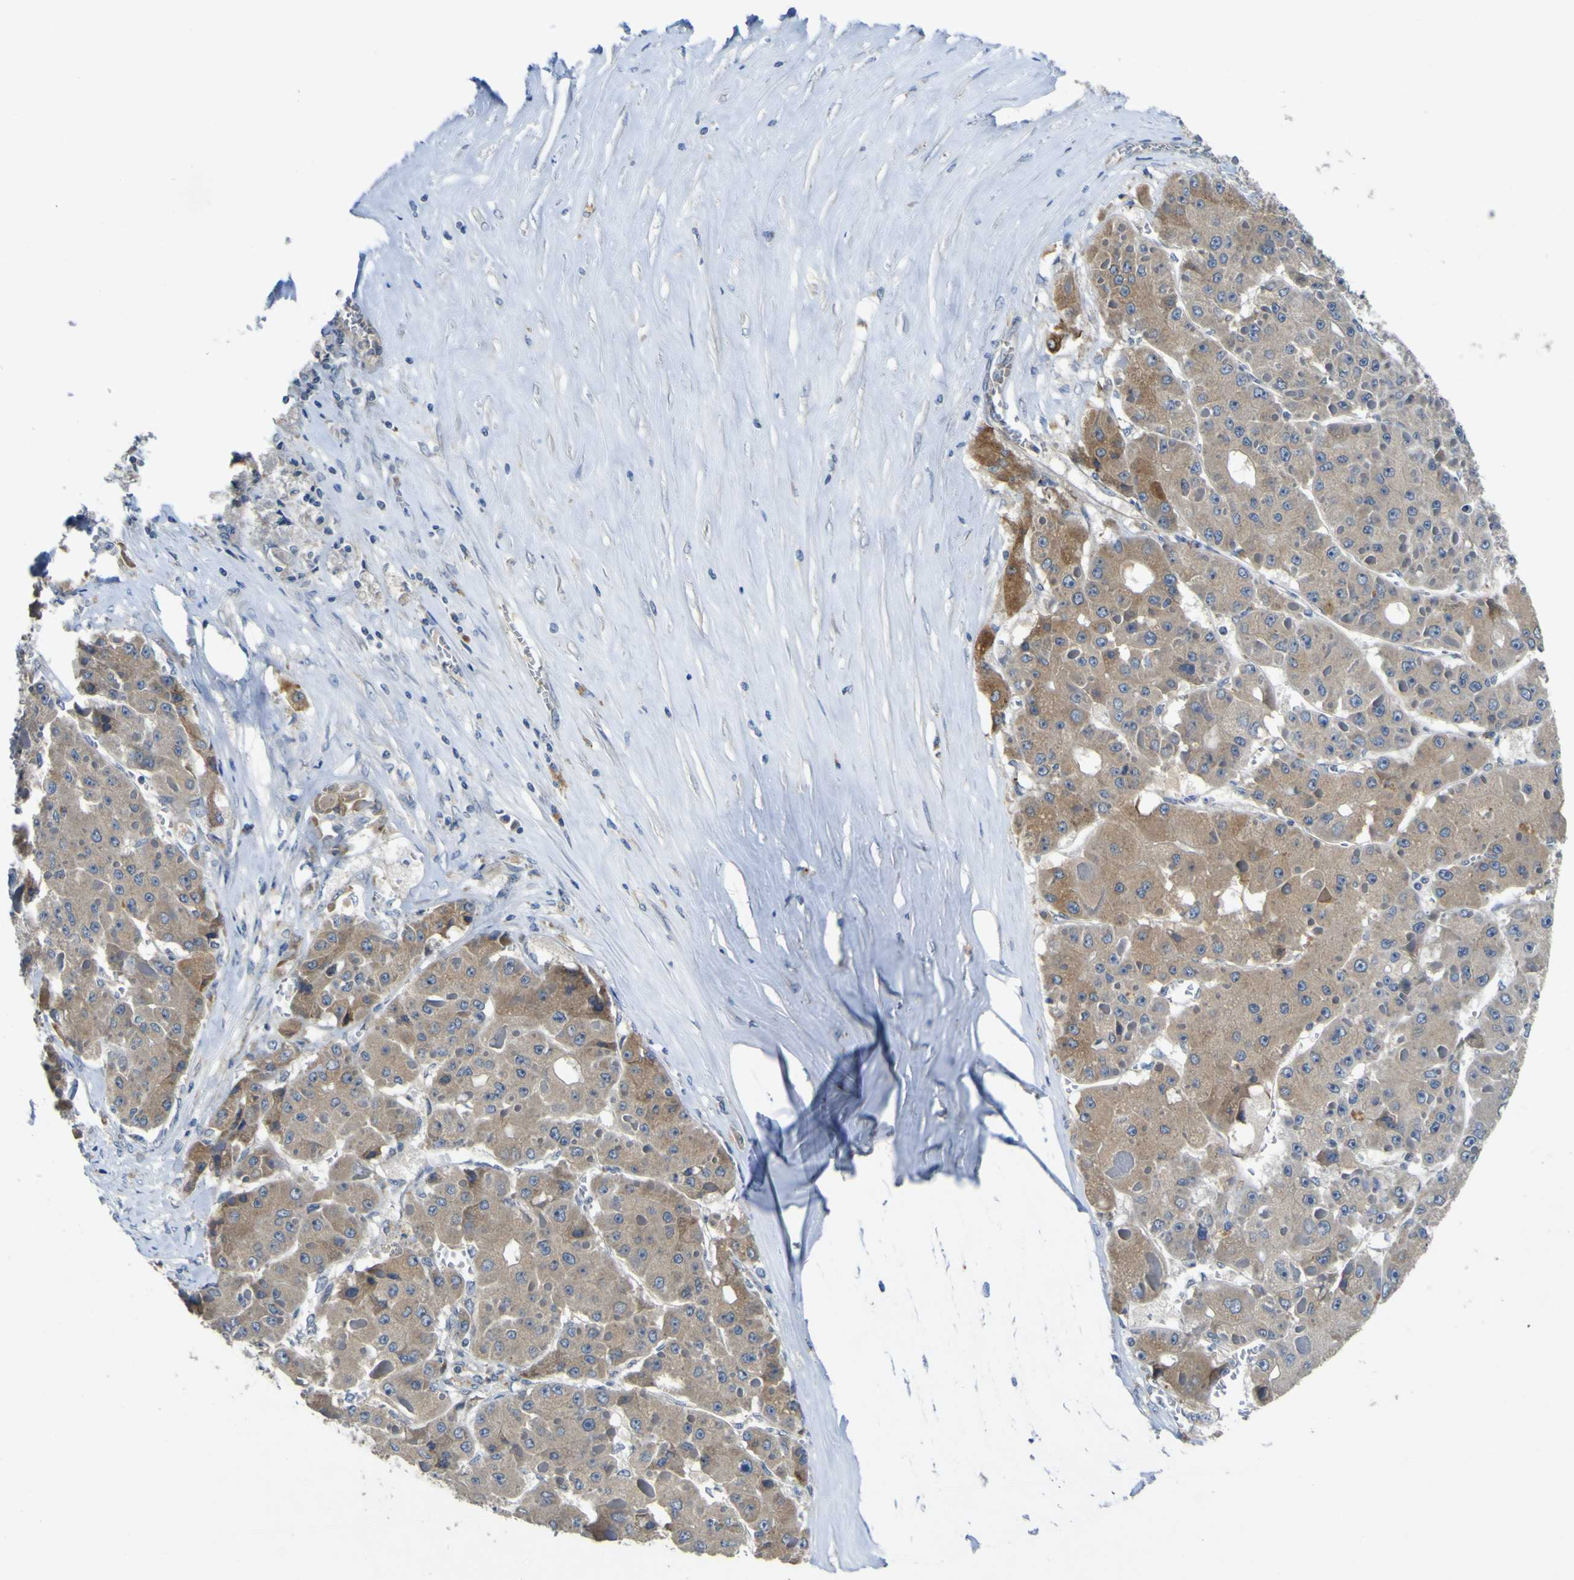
{"staining": {"intensity": "weak", "quantity": ">75%", "location": "cytoplasmic/membranous"}, "tissue": "liver cancer", "cell_type": "Tumor cells", "image_type": "cancer", "snomed": [{"axis": "morphology", "description": "Carcinoma, Hepatocellular, NOS"}, {"axis": "topography", "description": "Liver"}], "caption": "Liver cancer stained for a protein reveals weak cytoplasmic/membranous positivity in tumor cells. The protein of interest is stained brown, and the nuclei are stained in blue (DAB (3,3'-diaminobenzidine) IHC with brightfield microscopy, high magnification).", "gene": "LDLR", "patient": {"sex": "female", "age": 73}}